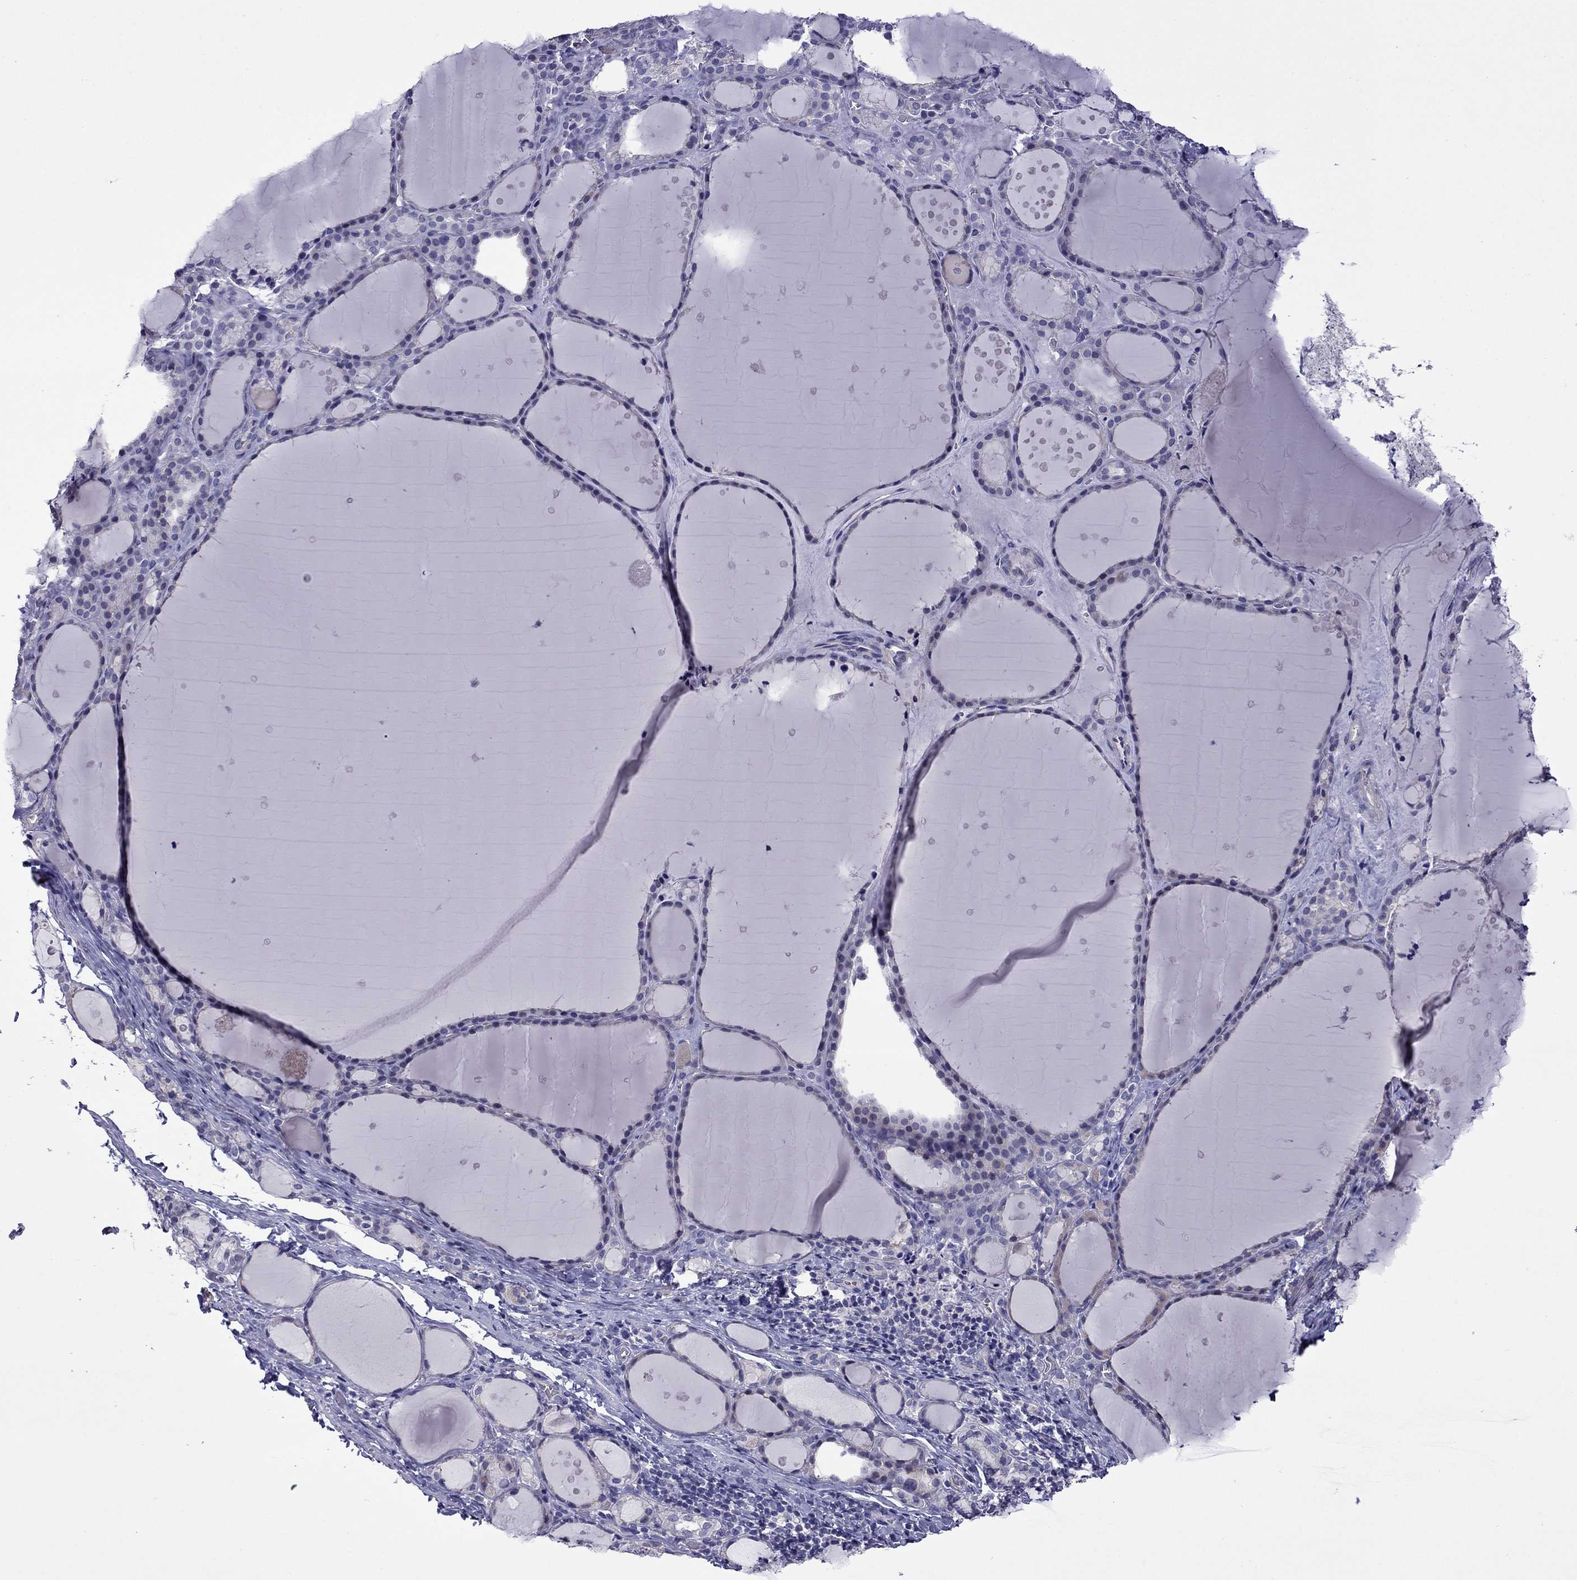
{"staining": {"intensity": "negative", "quantity": "none", "location": "none"}, "tissue": "thyroid gland", "cell_type": "Glandular cells", "image_type": "normal", "snomed": [{"axis": "morphology", "description": "Normal tissue, NOS"}, {"axis": "topography", "description": "Thyroid gland"}], "caption": "Immunohistochemistry histopathology image of normal thyroid gland: thyroid gland stained with DAB (3,3'-diaminobenzidine) exhibits no significant protein staining in glandular cells. Brightfield microscopy of immunohistochemistry (IHC) stained with DAB (3,3'-diaminobenzidine) (brown) and hematoxylin (blue), captured at high magnification.", "gene": "STAR", "patient": {"sex": "male", "age": 68}}